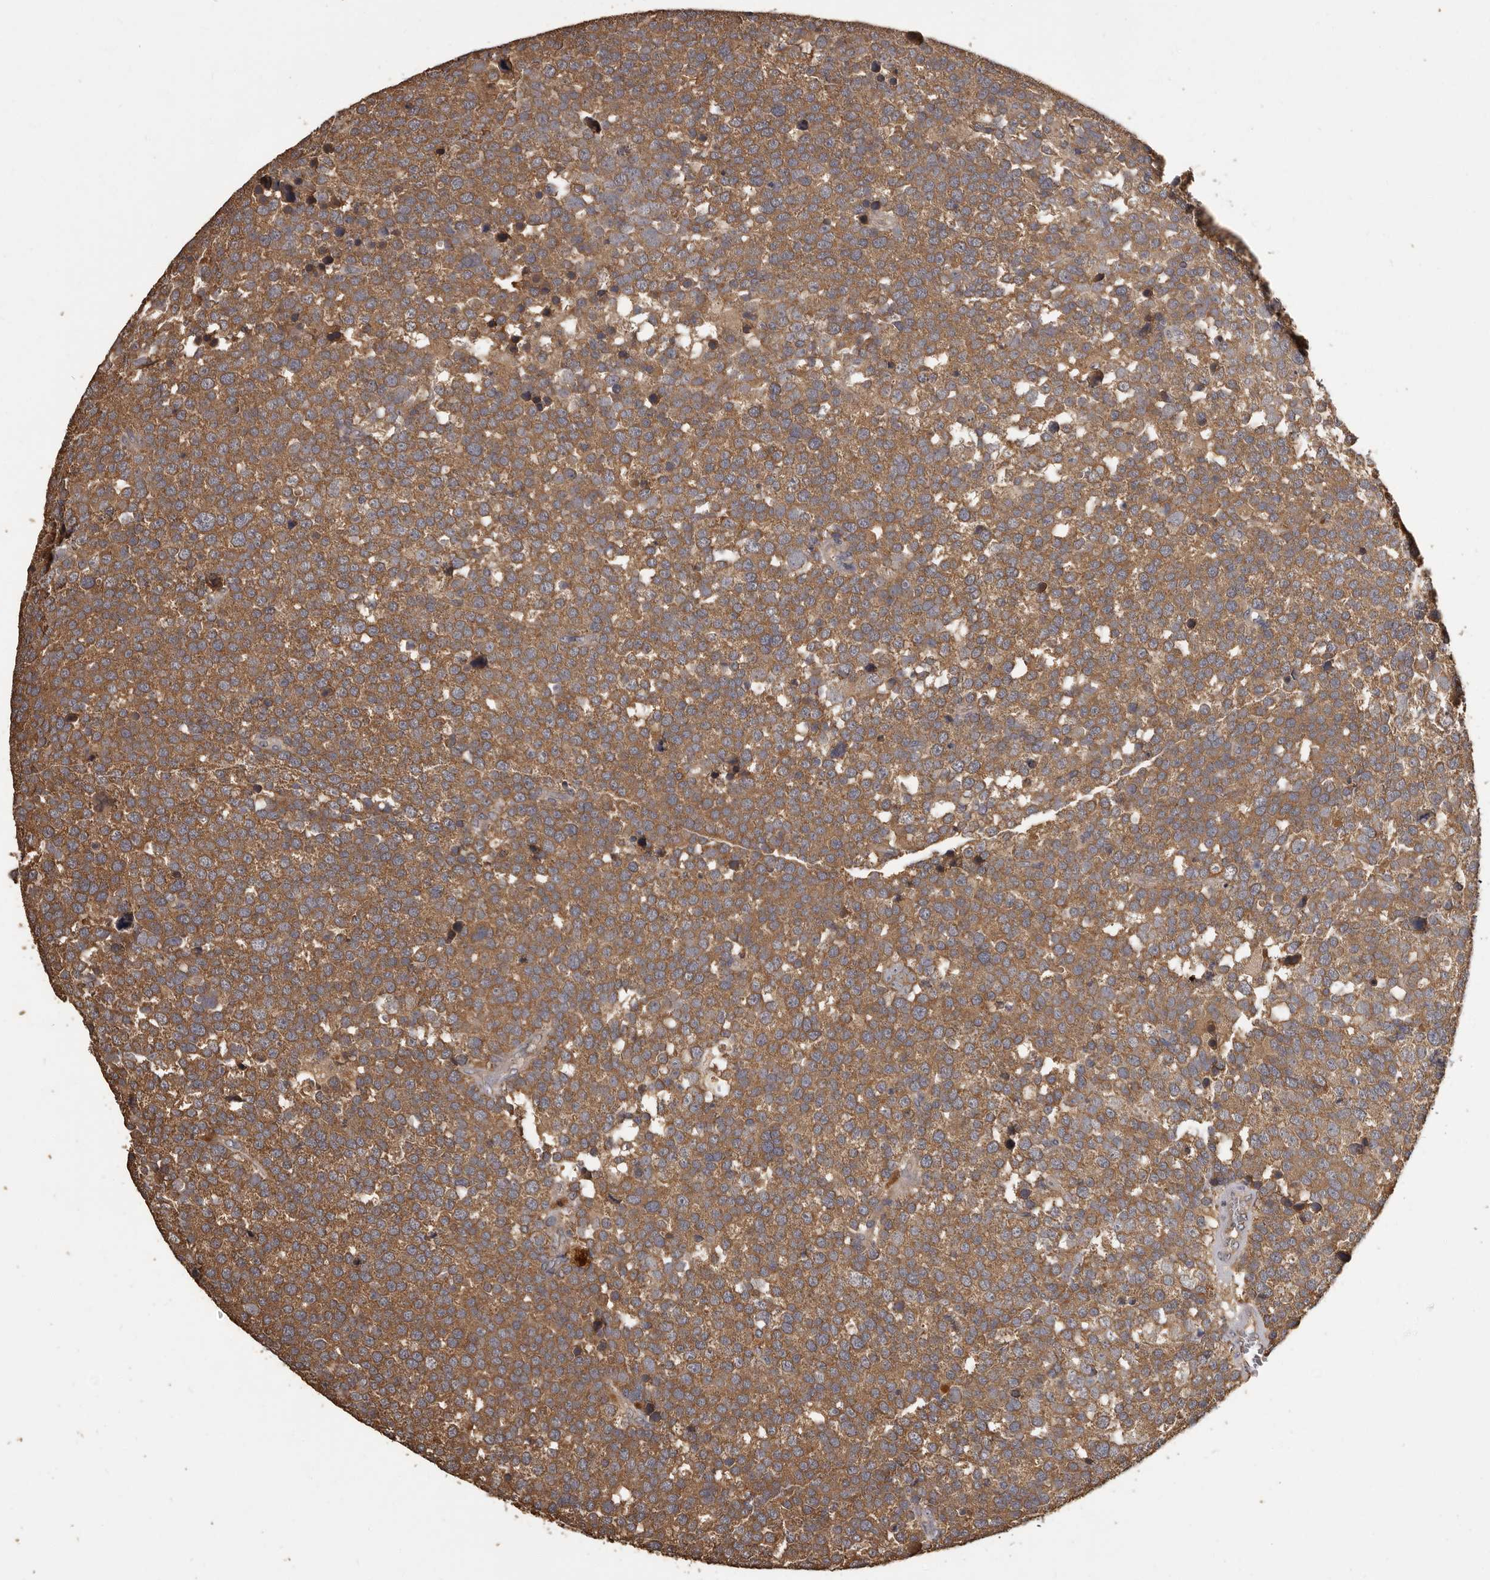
{"staining": {"intensity": "moderate", "quantity": ">75%", "location": "cytoplasmic/membranous"}, "tissue": "testis cancer", "cell_type": "Tumor cells", "image_type": "cancer", "snomed": [{"axis": "morphology", "description": "Seminoma, NOS"}, {"axis": "topography", "description": "Testis"}], "caption": "IHC image of human testis cancer (seminoma) stained for a protein (brown), which exhibits medium levels of moderate cytoplasmic/membranous expression in about >75% of tumor cells.", "gene": "MGAT5", "patient": {"sex": "male", "age": 71}}